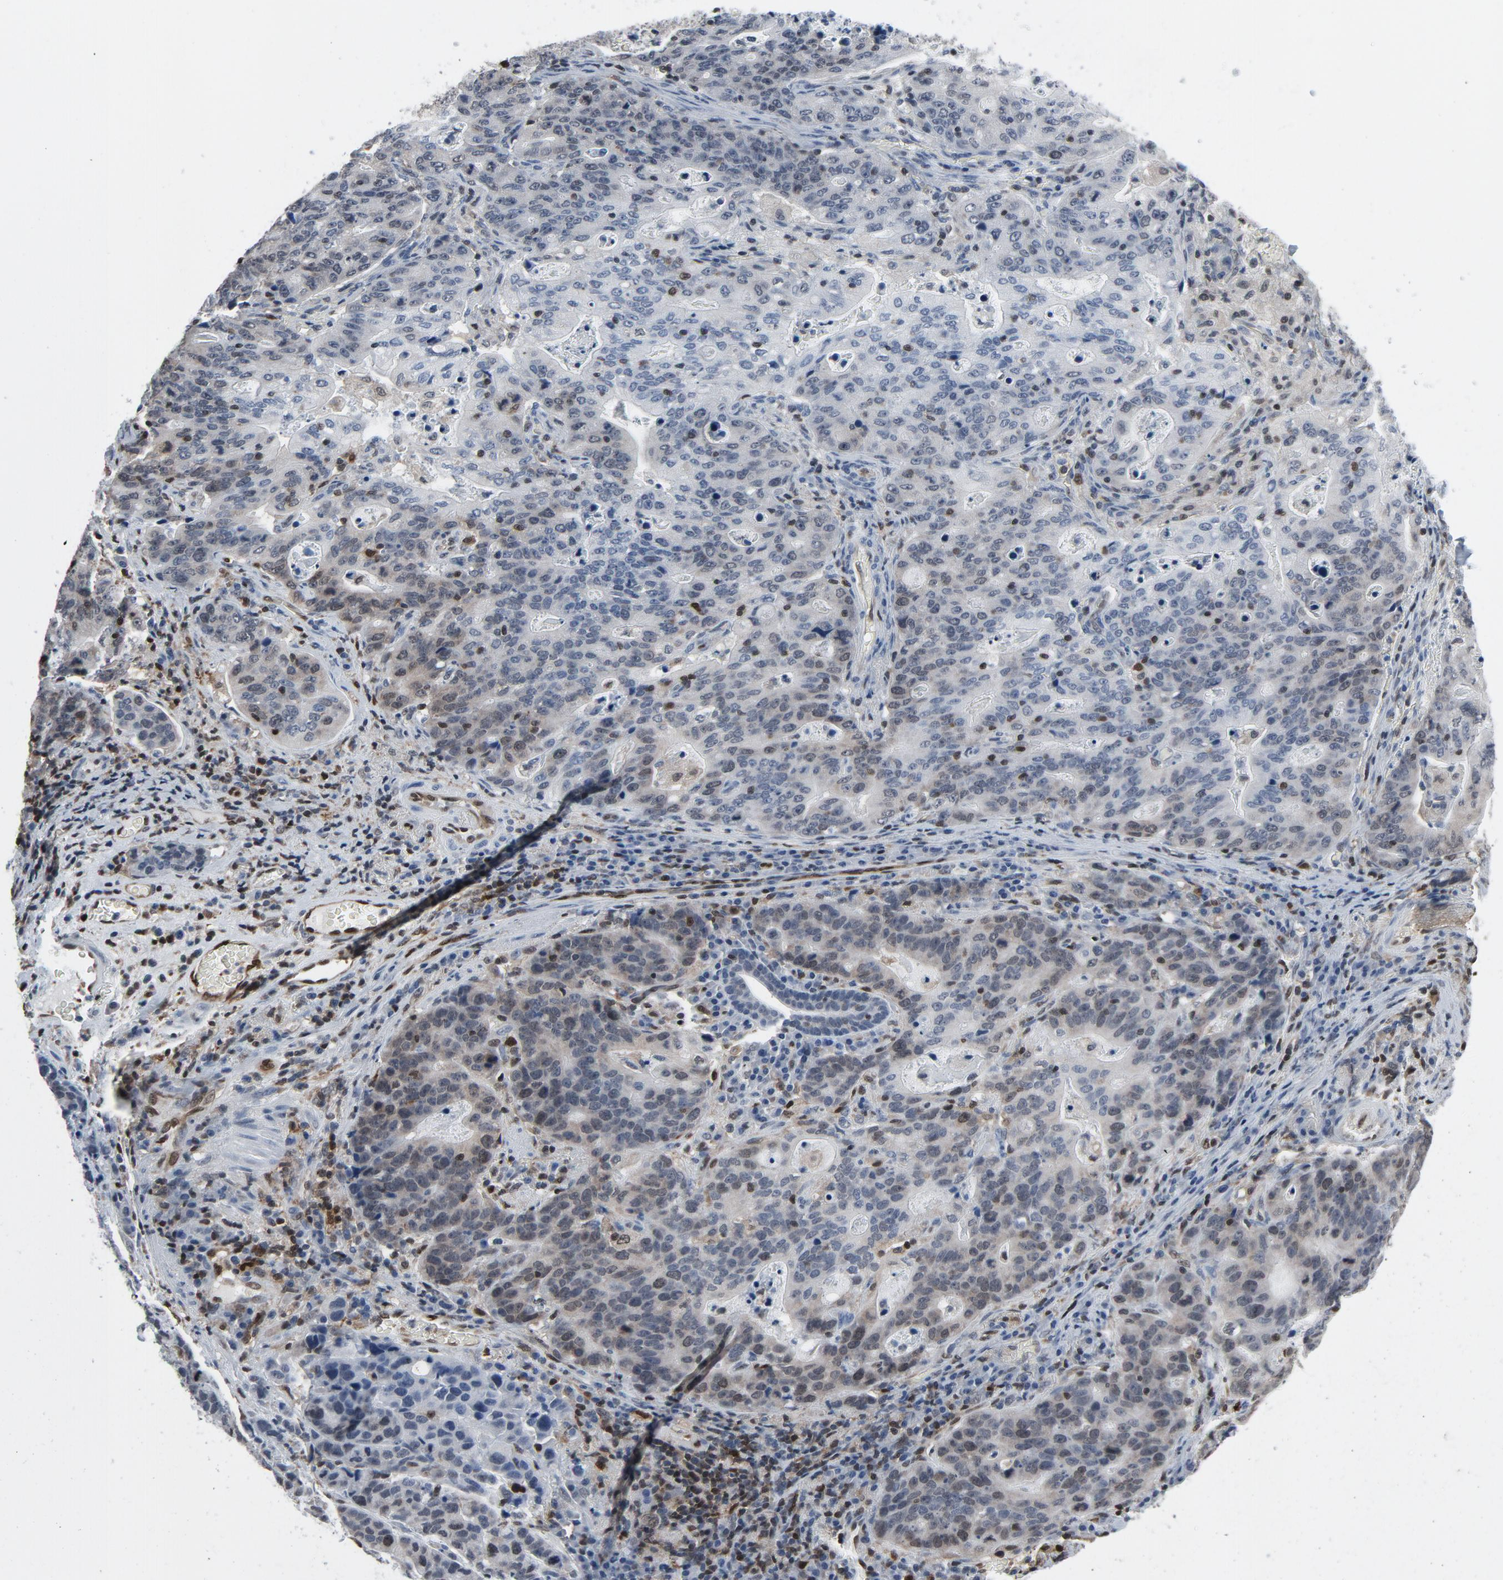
{"staining": {"intensity": "moderate", "quantity": "25%-75%", "location": "cytoplasmic/membranous"}, "tissue": "stomach cancer", "cell_type": "Tumor cells", "image_type": "cancer", "snomed": [{"axis": "morphology", "description": "Adenocarcinoma, NOS"}, {"axis": "topography", "description": "Esophagus"}, {"axis": "topography", "description": "Stomach"}], "caption": "Protein positivity by immunohistochemistry (IHC) demonstrates moderate cytoplasmic/membranous staining in approximately 25%-75% of tumor cells in stomach adenocarcinoma.", "gene": "STAT5A", "patient": {"sex": "male", "age": 74}}